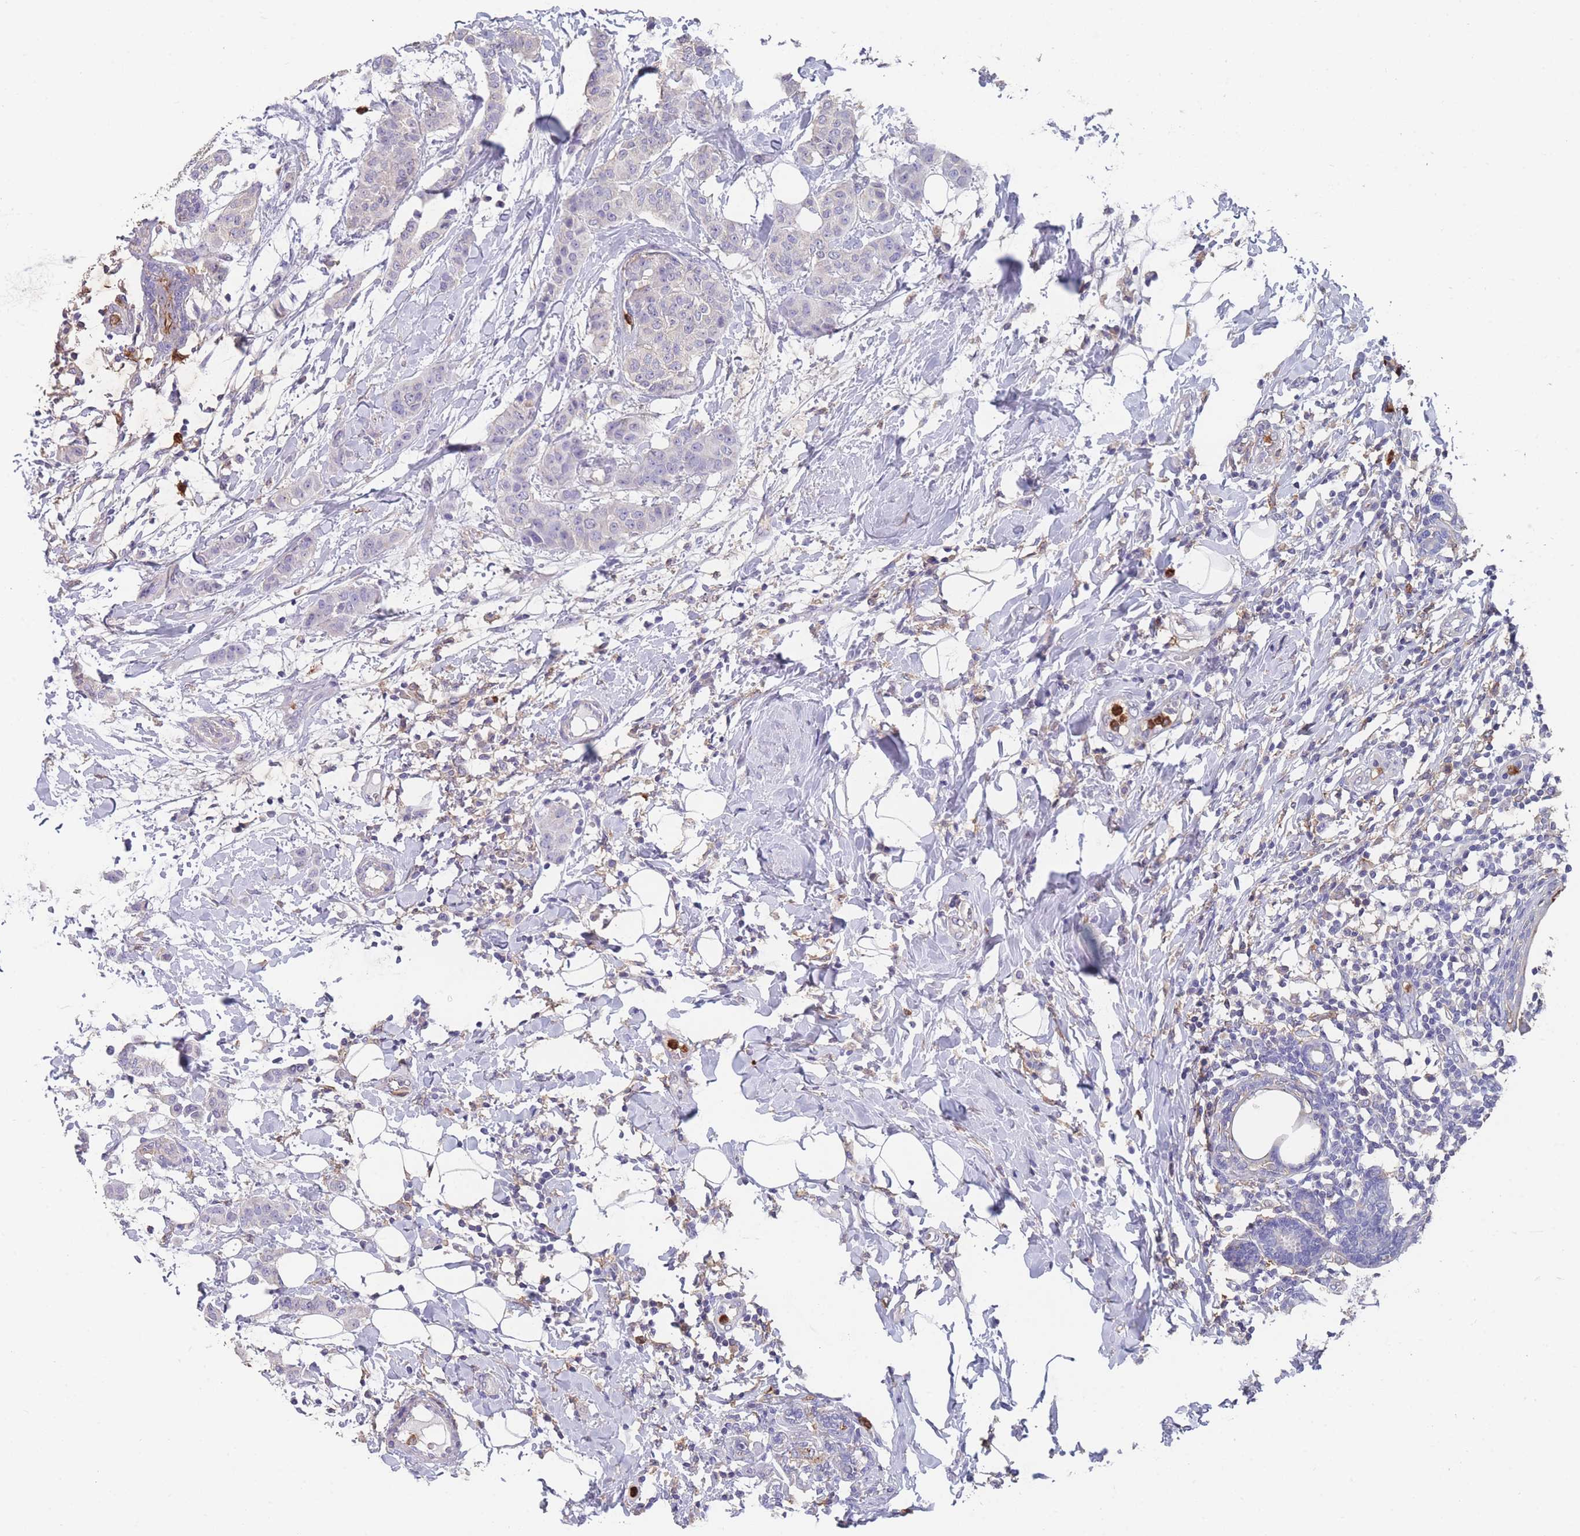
{"staining": {"intensity": "negative", "quantity": "none", "location": "none"}, "tissue": "breast cancer", "cell_type": "Tumor cells", "image_type": "cancer", "snomed": [{"axis": "morphology", "description": "Duct carcinoma"}, {"axis": "topography", "description": "Breast"}], "caption": "An image of human infiltrating ductal carcinoma (breast) is negative for staining in tumor cells.", "gene": "CLEC12A", "patient": {"sex": "female", "age": 40}}